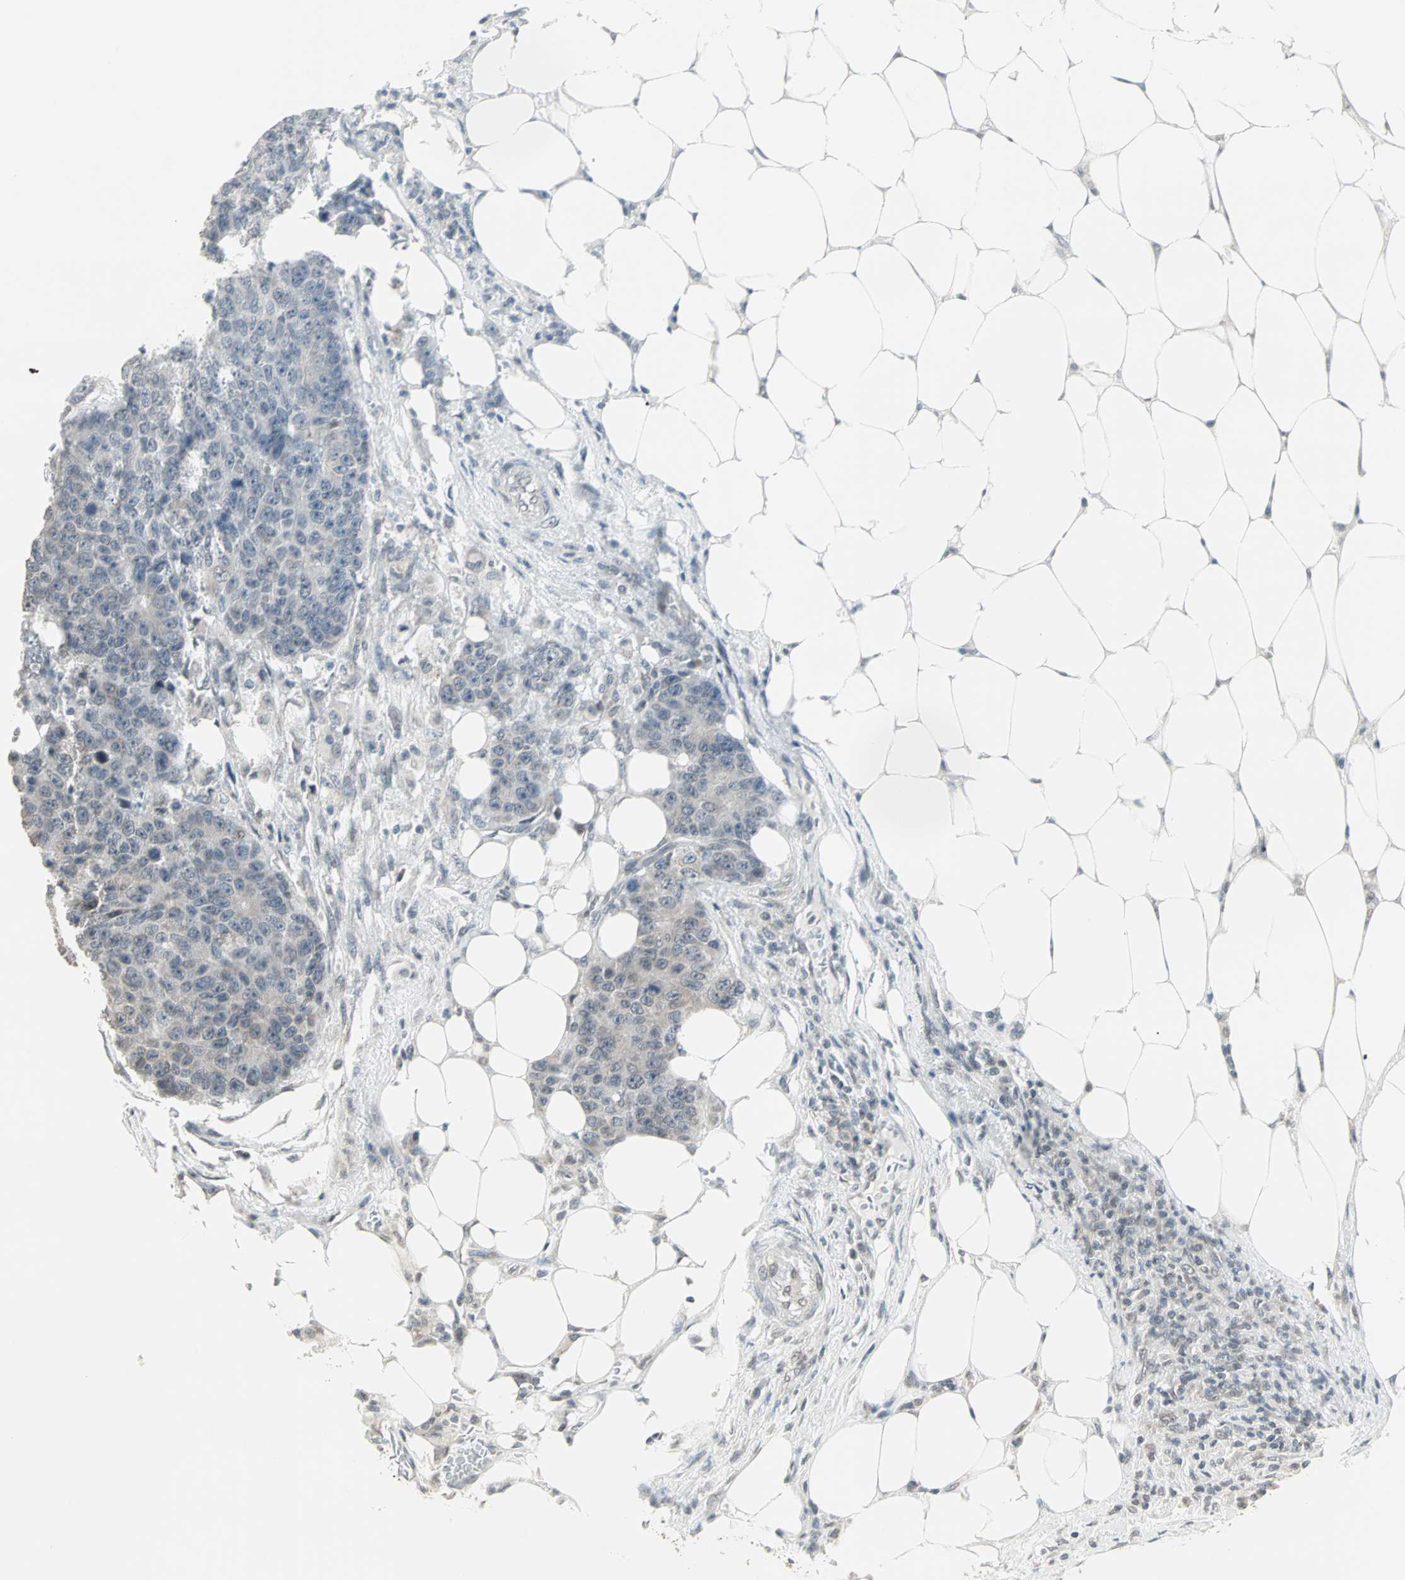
{"staining": {"intensity": "negative", "quantity": "none", "location": "none"}, "tissue": "colorectal cancer", "cell_type": "Tumor cells", "image_type": "cancer", "snomed": [{"axis": "morphology", "description": "Adenocarcinoma, NOS"}, {"axis": "topography", "description": "Colon"}], "caption": "Histopathology image shows no protein staining in tumor cells of colorectal cancer (adenocarcinoma) tissue. The staining is performed using DAB brown chromogen with nuclei counter-stained in using hematoxylin.", "gene": "CBLC", "patient": {"sex": "female", "age": 86}}